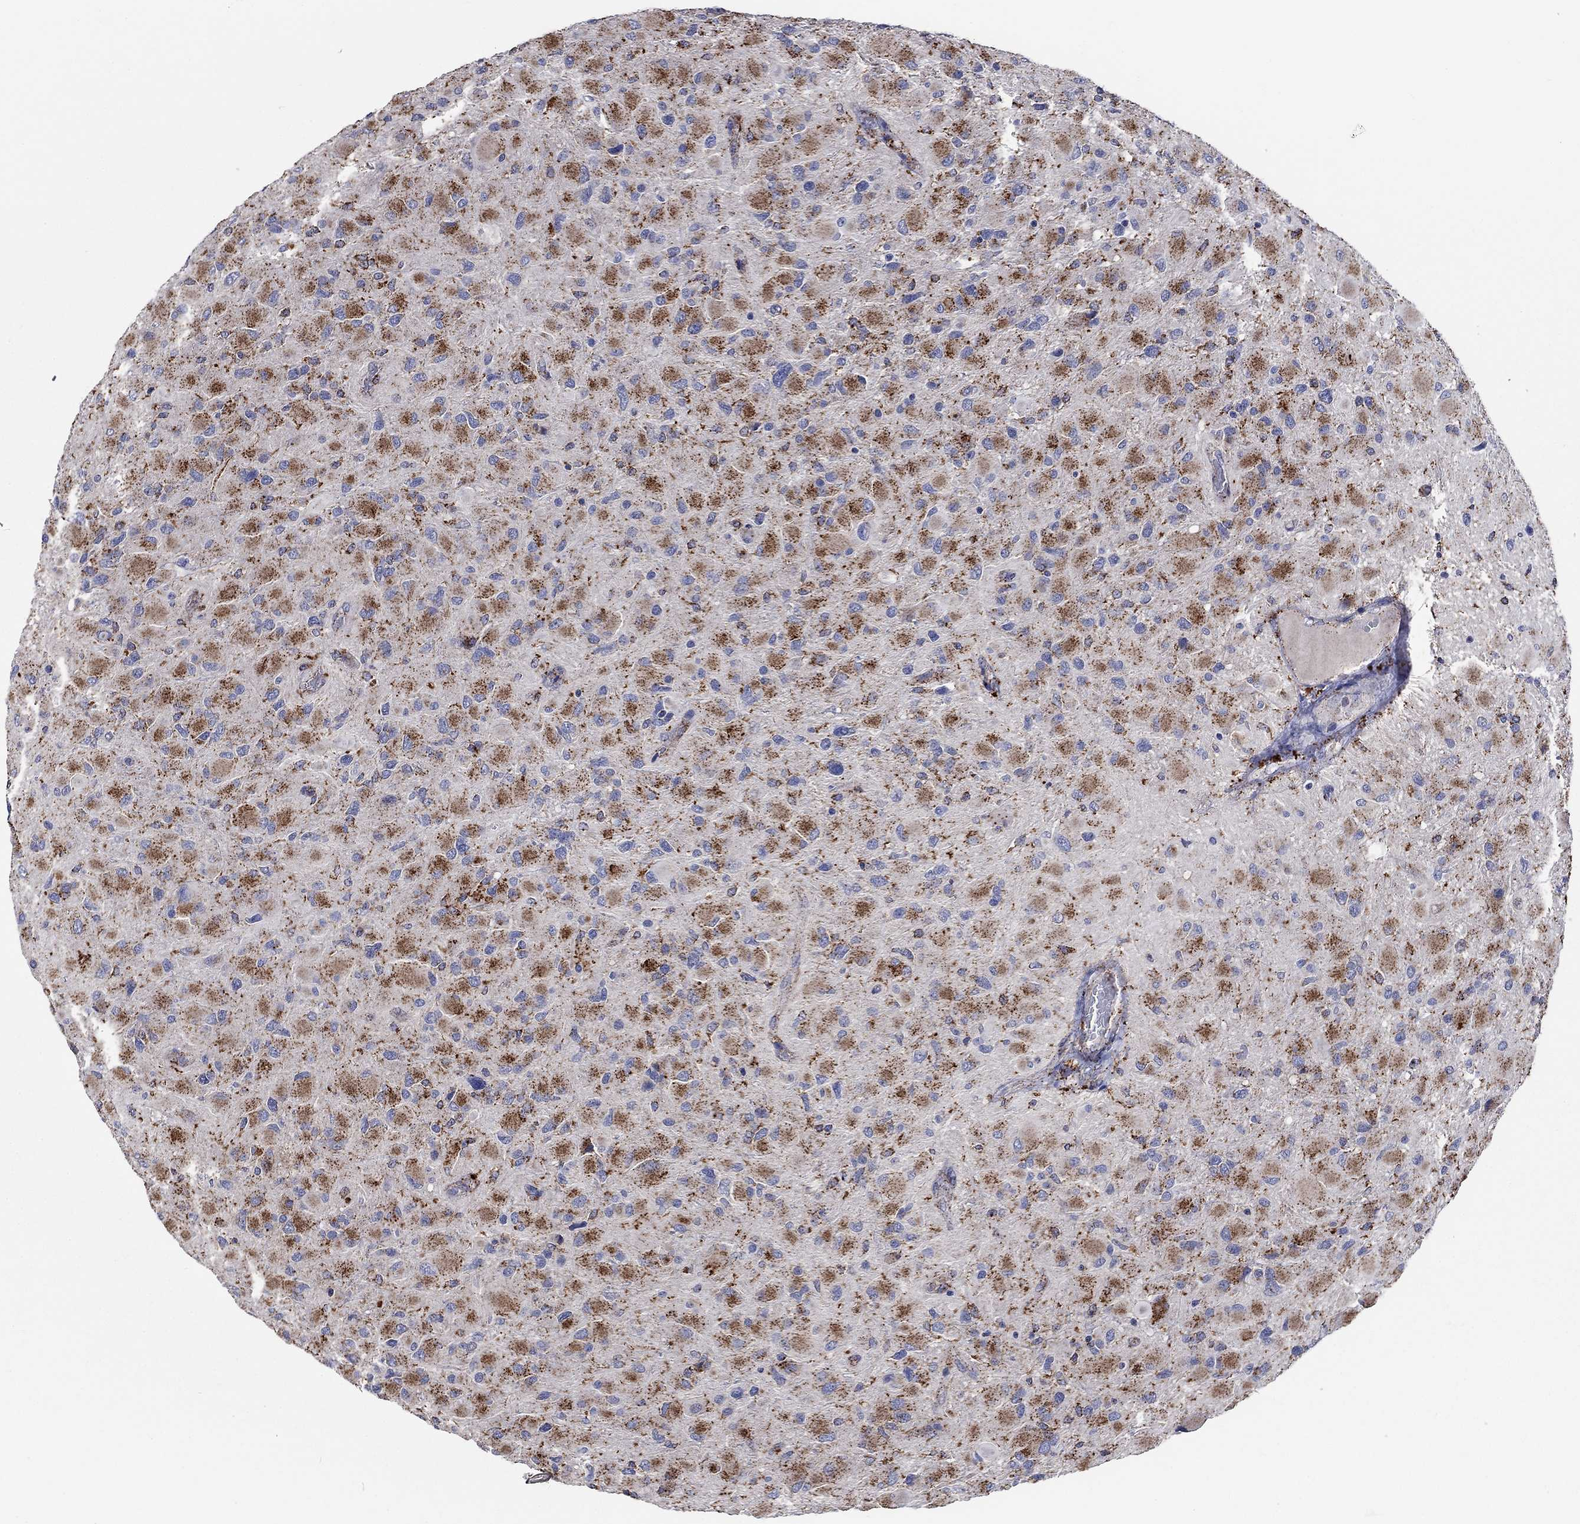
{"staining": {"intensity": "strong", "quantity": "25%-75%", "location": "cytoplasmic/membranous"}, "tissue": "glioma", "cell_type": "Tumor cells", "image_type": "cancer", "snomed": [{"axis": "morphology", "description": "Glioma, malignant, High grade"}, {"axis": "topography", "description": "Cerebral cortex"}], "caption": "An image showing strong cytoplasmic/membranous staining in approximately 25%-75% of tumor cells in high-grade glioma (malignant), as visualized by brown immunohistochemical staining.", "gene": "CTSB", "patient": {"sex": "female", "age": 36}}